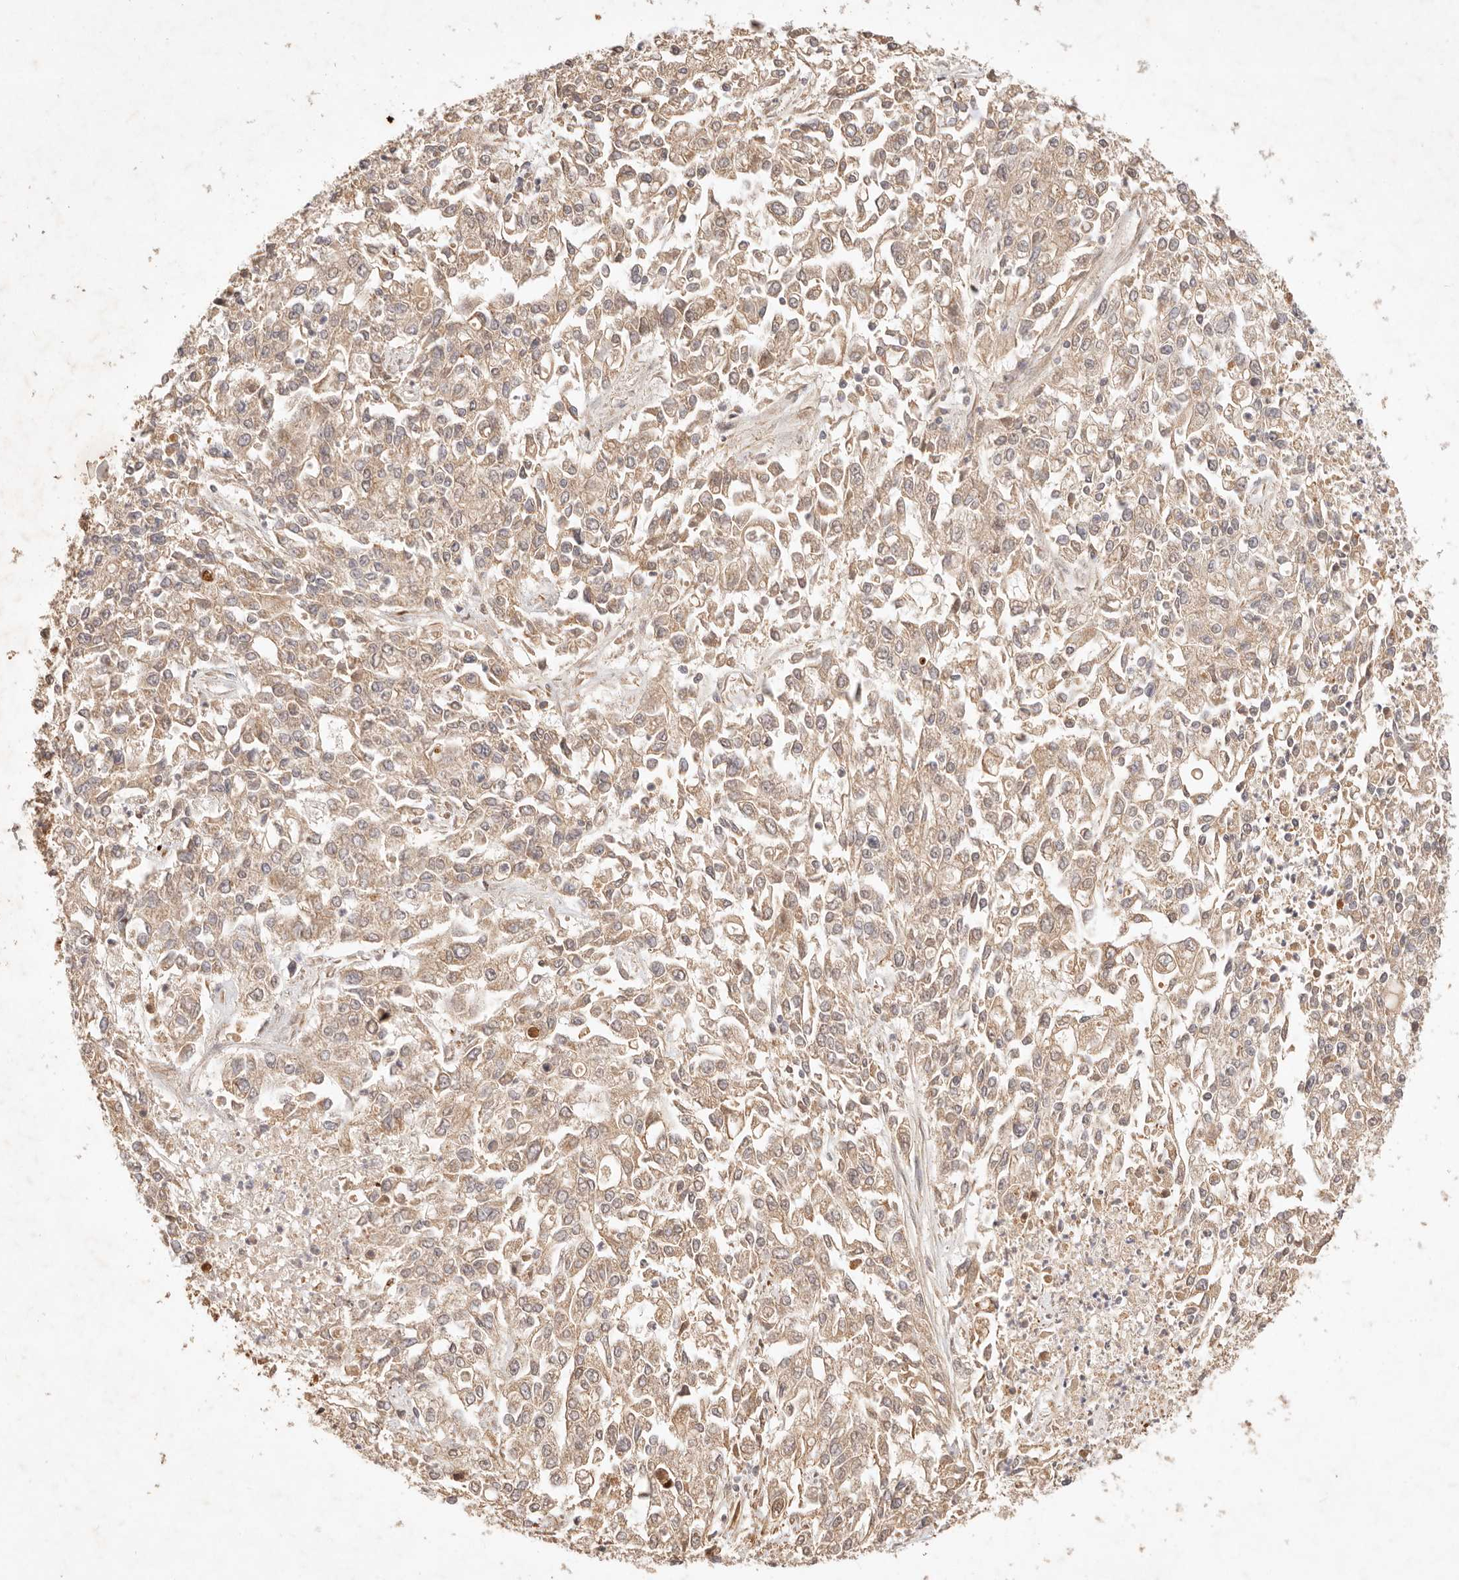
{"staining": {"intensity": "weak", "quantity": ">75%", "location": "cytoplasmic/membranous"}, "tissue": "endometrial cancer", "cell_type": "Tumor cells", "image_type": "cancer", "snomed": [{"axis": "morphology", "description": "Adenocarcinoma, NOS"}, {"axis": "topography", "description": "Endometrium"}], "caption": "Brown immunohistochemical staining in endometrial cancer (adenocarcinoma) demonstrates weak cytoplasmic/membranous staining in about >75% of tumor cells.", "gene": "TRIM11", "patient": {"sex": "female", "age": 49}}